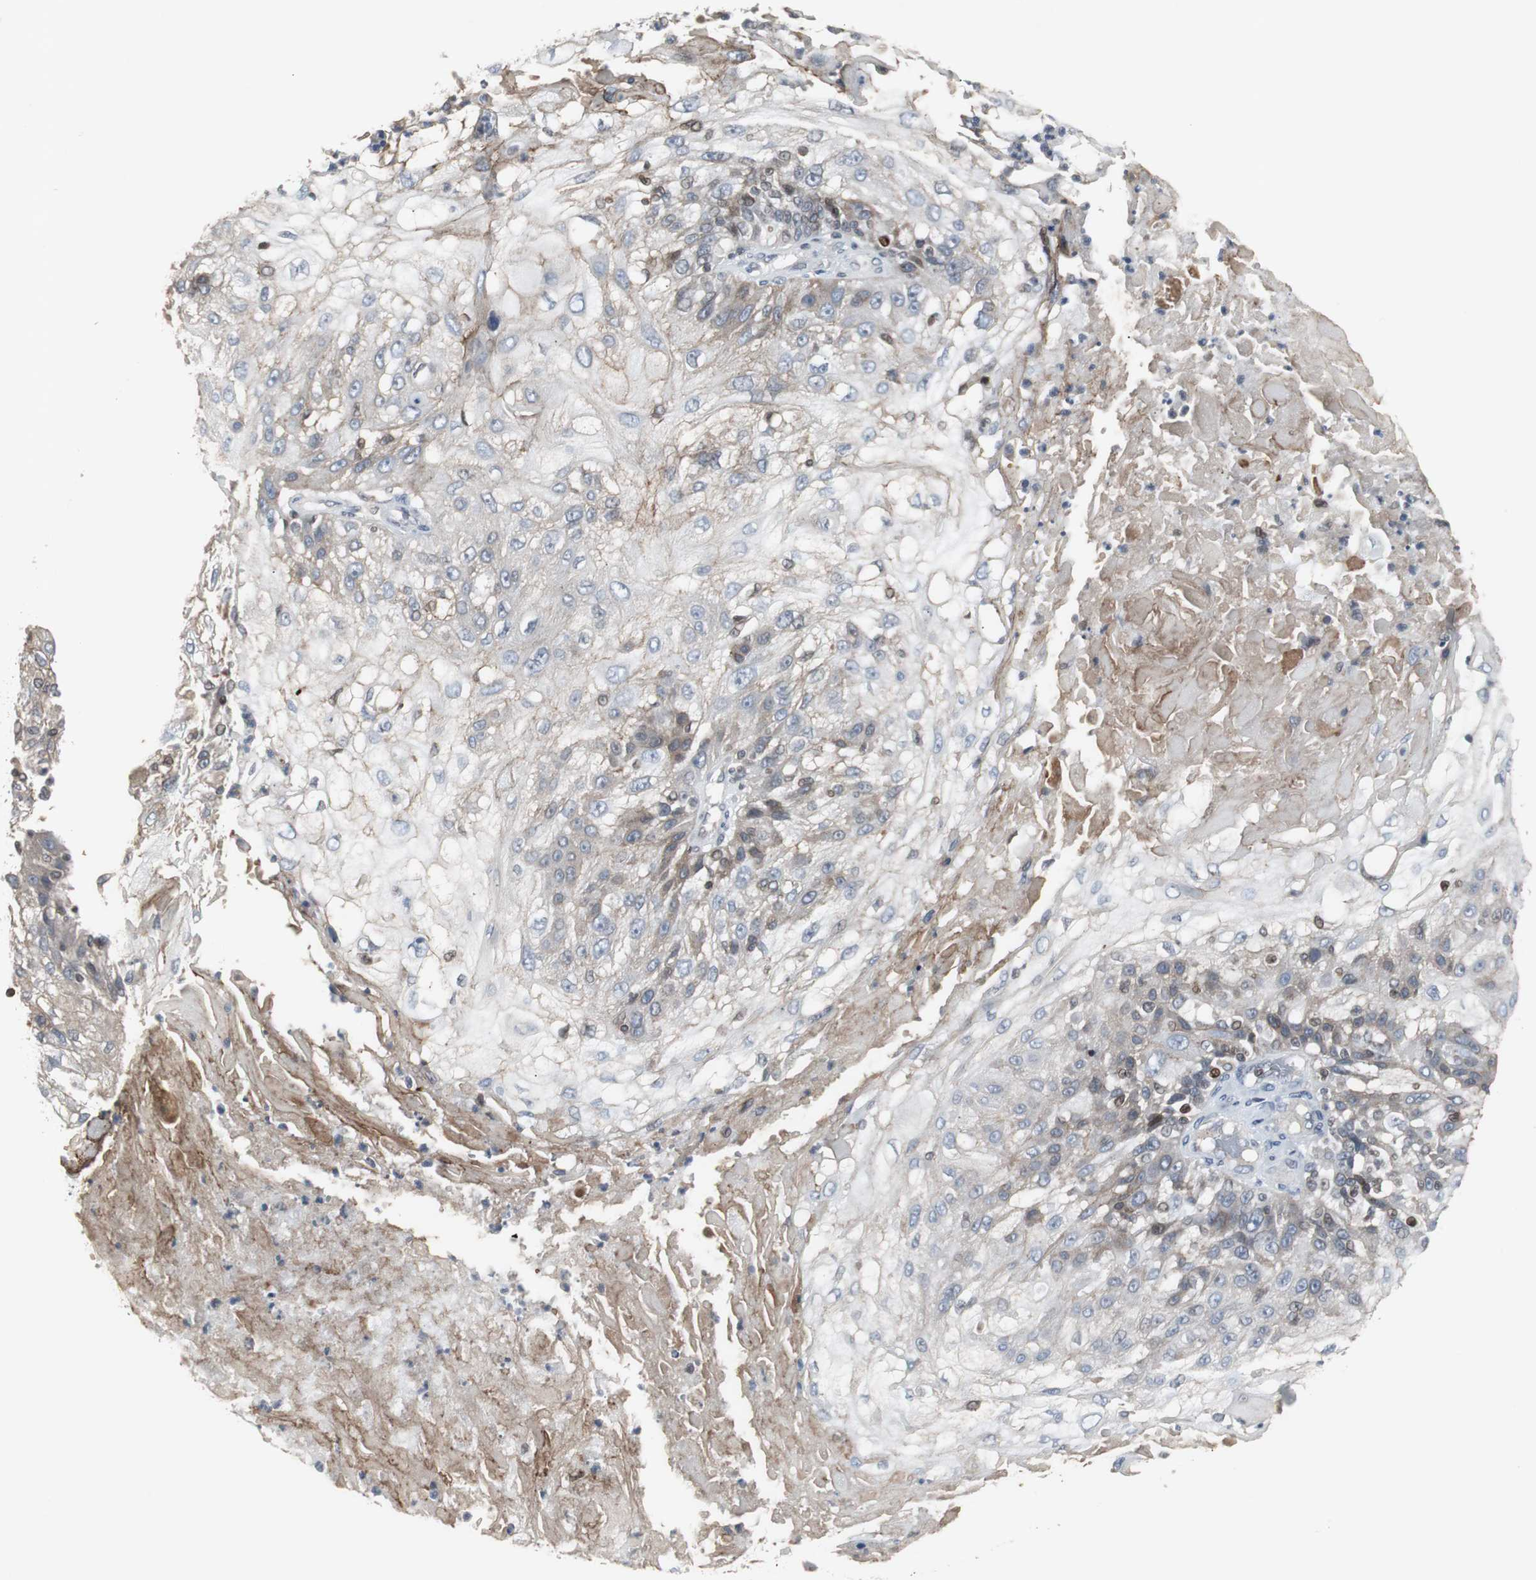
{"staining": {"intensity": "moderate", "quantity": "25%-75%", "location": "cytoplasmic/membranous,nuclear"}, "tissue": "skin cancer", "cell_type": "Tumor cells", "image_type": "cancer", "snomed": [{"axis": "morphology", "description": "Normal tissue, NOS"}, {"axis": "morphology", "description": "Squamous cell carcinoma, NOS"}, {"axis": "topography", "description": "Skin"}], "caption": "Immunohistochemical staining of skin squamous cell carcinoma displays moderate cytoplasmic/membranous and nuclear protein staining in about 25%-75% of tumor cells. Using DAB (3,3'-diaminobenzidine) (brown) and hematoxylin (blue) stains, captured at high magnification using brightfield microscopy.", "gene": "ZNF396", "patient": {"sex": "female", "age": 83}}